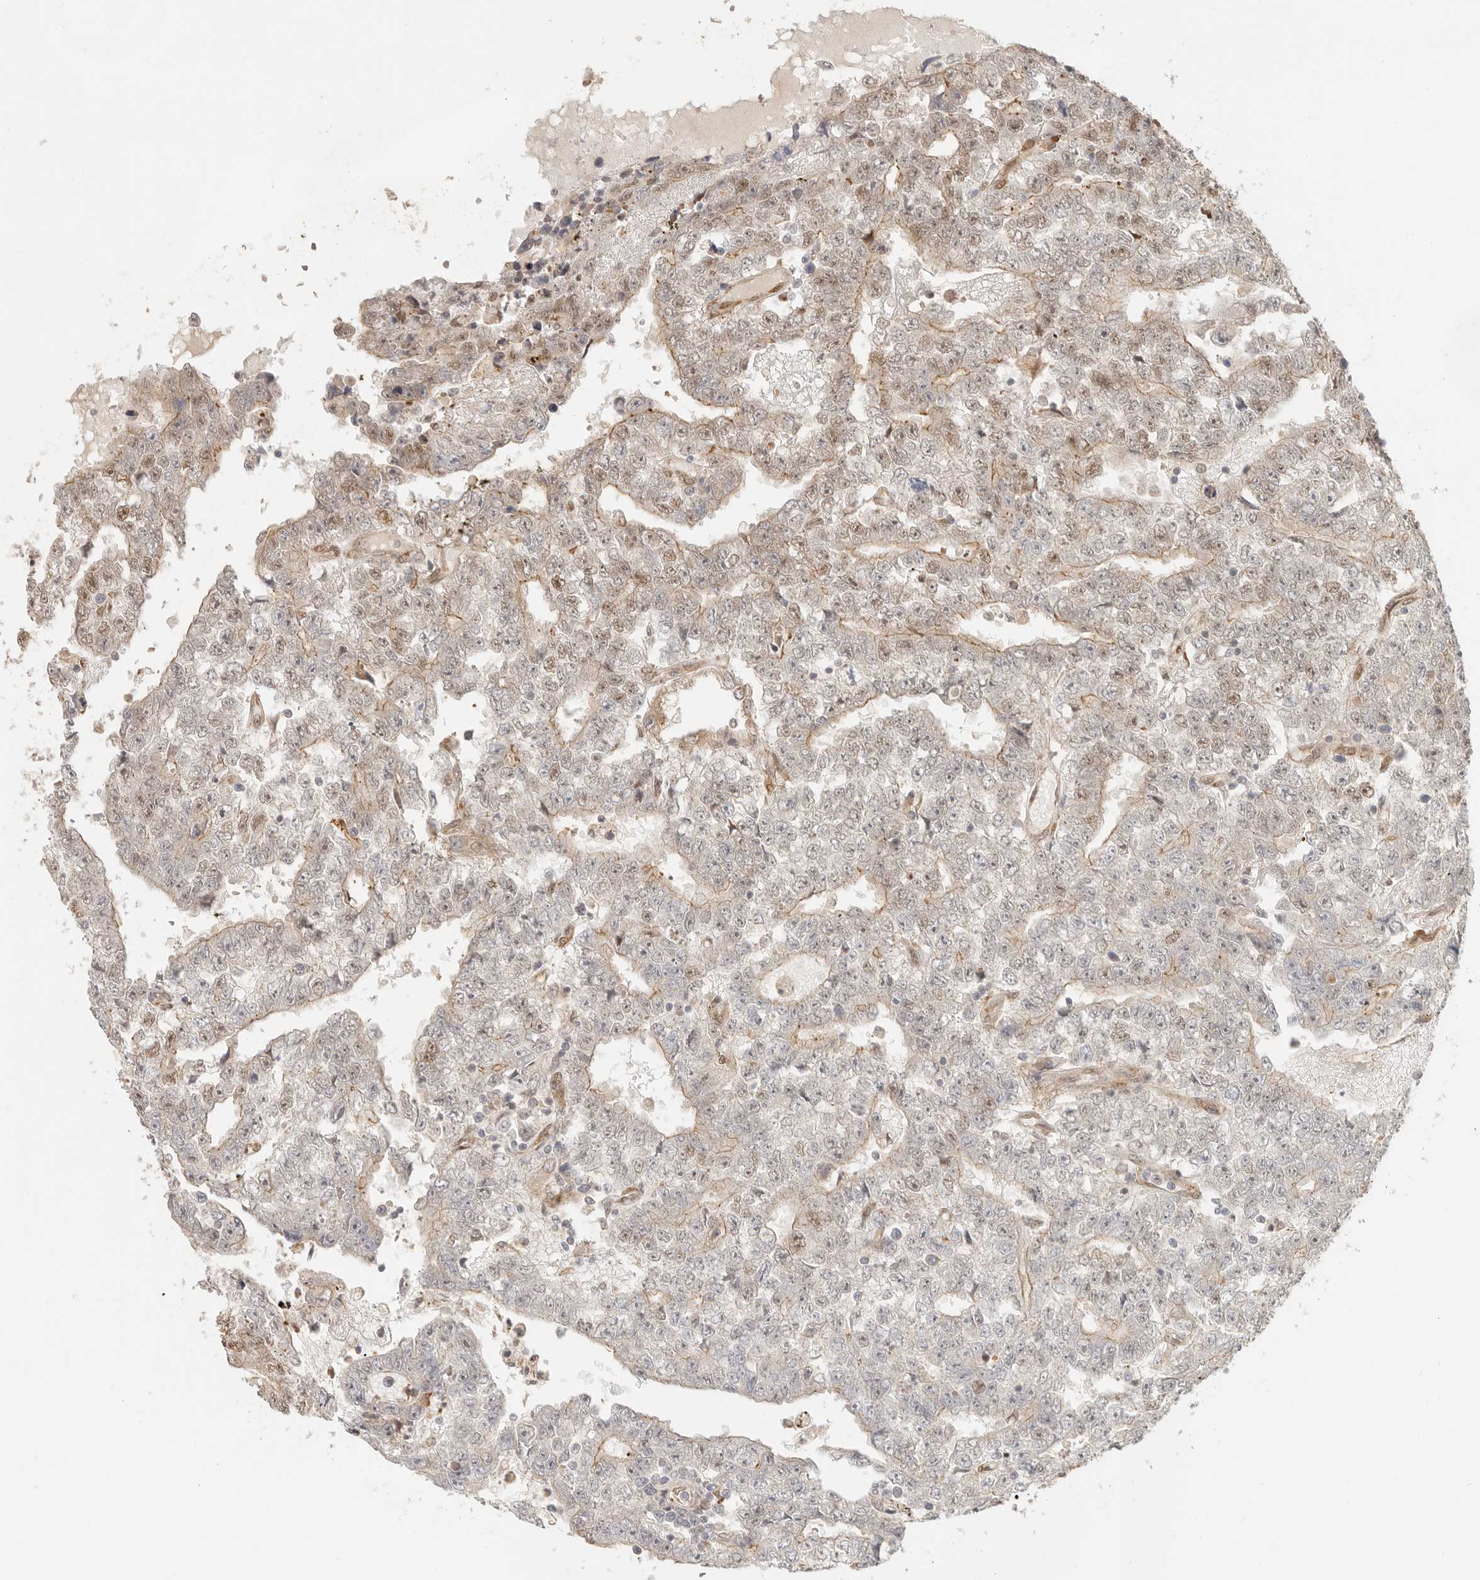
{"staining": {"intensity": "weak", "quantity": "25%-75%", "location": "cytoplasmic/membranous,nuclear"}, "tissue": "testis cancer", "cell_type": "Tumor cells", "image_type": "cancer", "snomed": [{"axis": "morphology", "description": "Carcinoma, Embryonal, NOS"}, {"axis": "topography", "description": "Testis"}], "caption": "An immunohistochemistry (IHC) histopathology image of neoplastic tissue is shown. Protein staining in brown highlights weak cytoplasmic/membranous and nuclear positivity in embryonal carcinoma (testis) within tumor cells.", "gene": "TUFT1", "patient": {"sex": "male", "age": 25}}